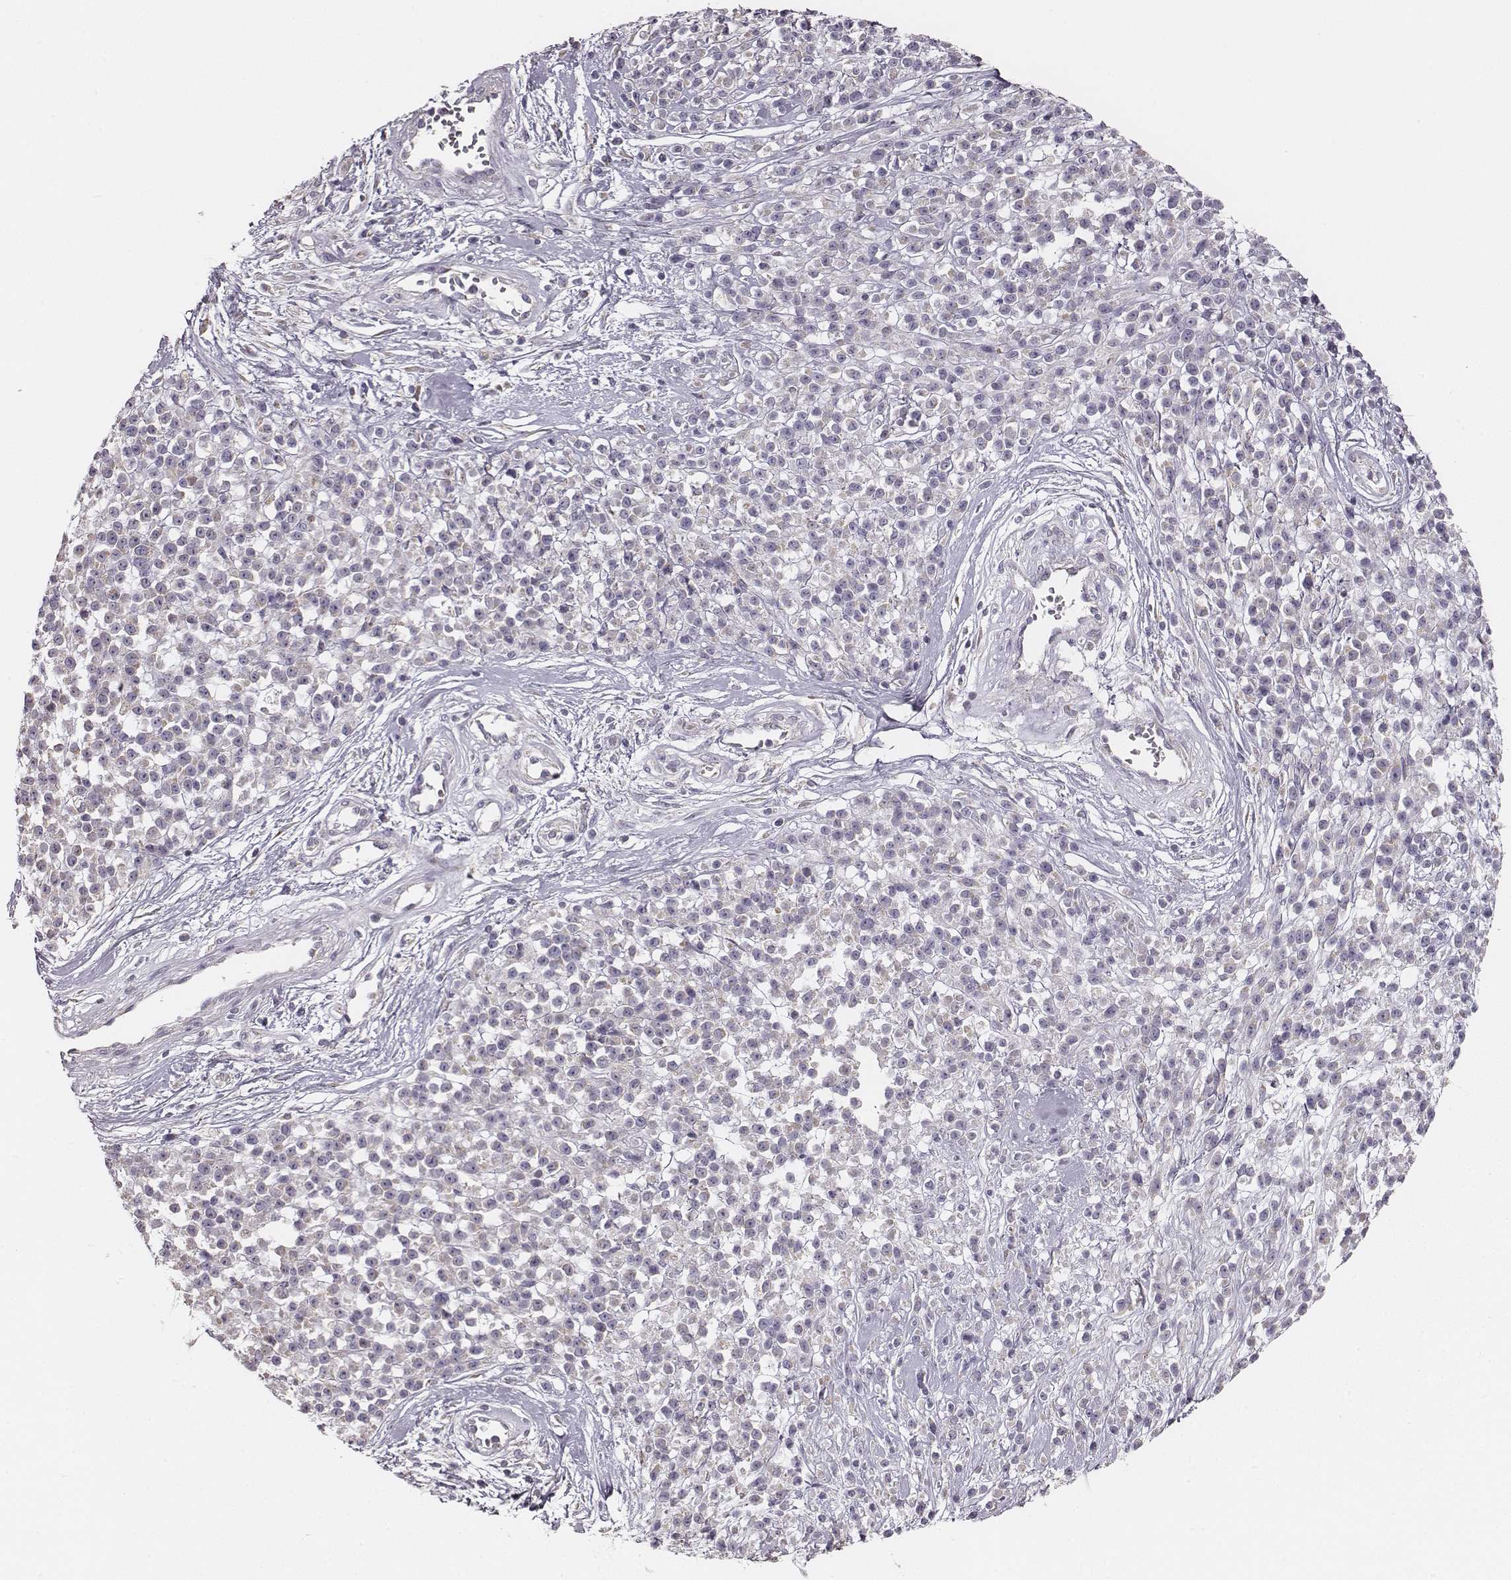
{"staining": {"intensity": "negative", "quantity": "none", "location": "none"}, "tissue": "melanoma", "cell_type": "Tumor cells", "image_type": "cancer", "snomed": [{"axis": "morphology", "description": "Malignant melanoma, NOS"}, {"axis": "topography", "description": "Skin"}, {"axis": "topography", "description": "Skin of trunk"}], "caption": "This is a histopathology image of immunohistochemistry staining of melanoma, which shows no expression in tumor cells.", "gene": "UBL4B", "patient": {"sex": "male", "age": 74}}